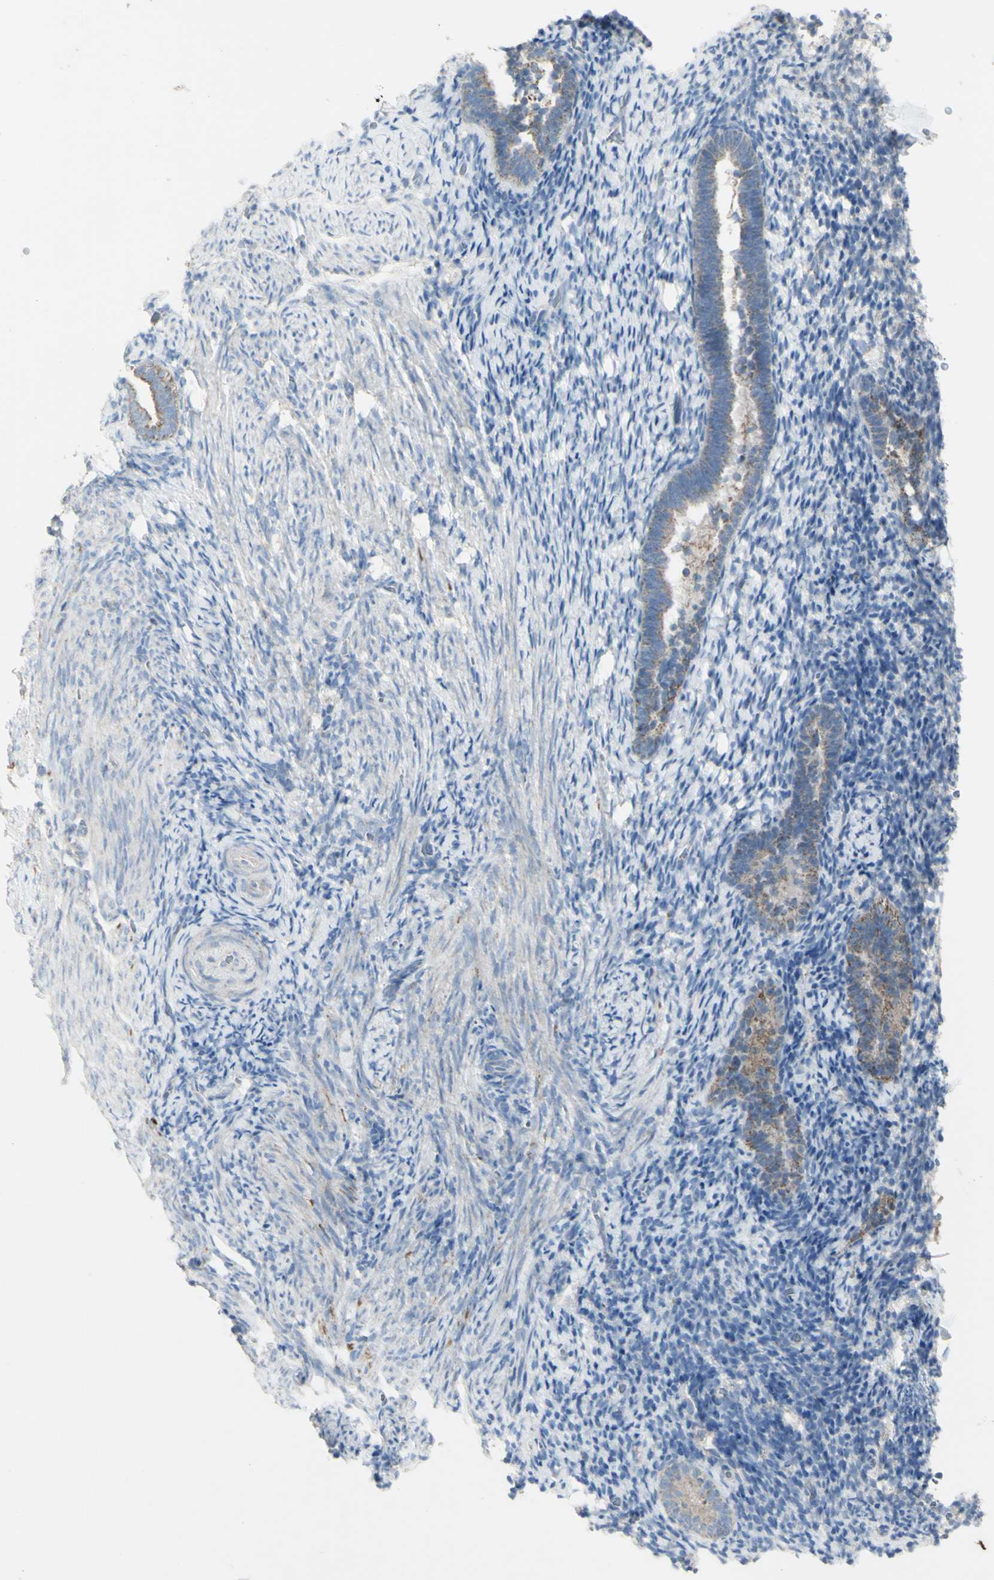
{"staining": {"intensity": "negative", "quantity": "none", "location": "none"}, "tissue": "endometrium", "cell_type": "Cells in endometrial stroma", "image_type": "normal", "snomed": [{"axis": "morphology", "description": "Normal tissue, NOS"}, {"axis": "topography", "description": "Endometrium"}], "caption": "The histopathology image demonstrates no significant staining in cells in endometrial stroma of endometrium.", "gene": "CNTNAP1", "patient": {"sex": "female", "age": 51}}